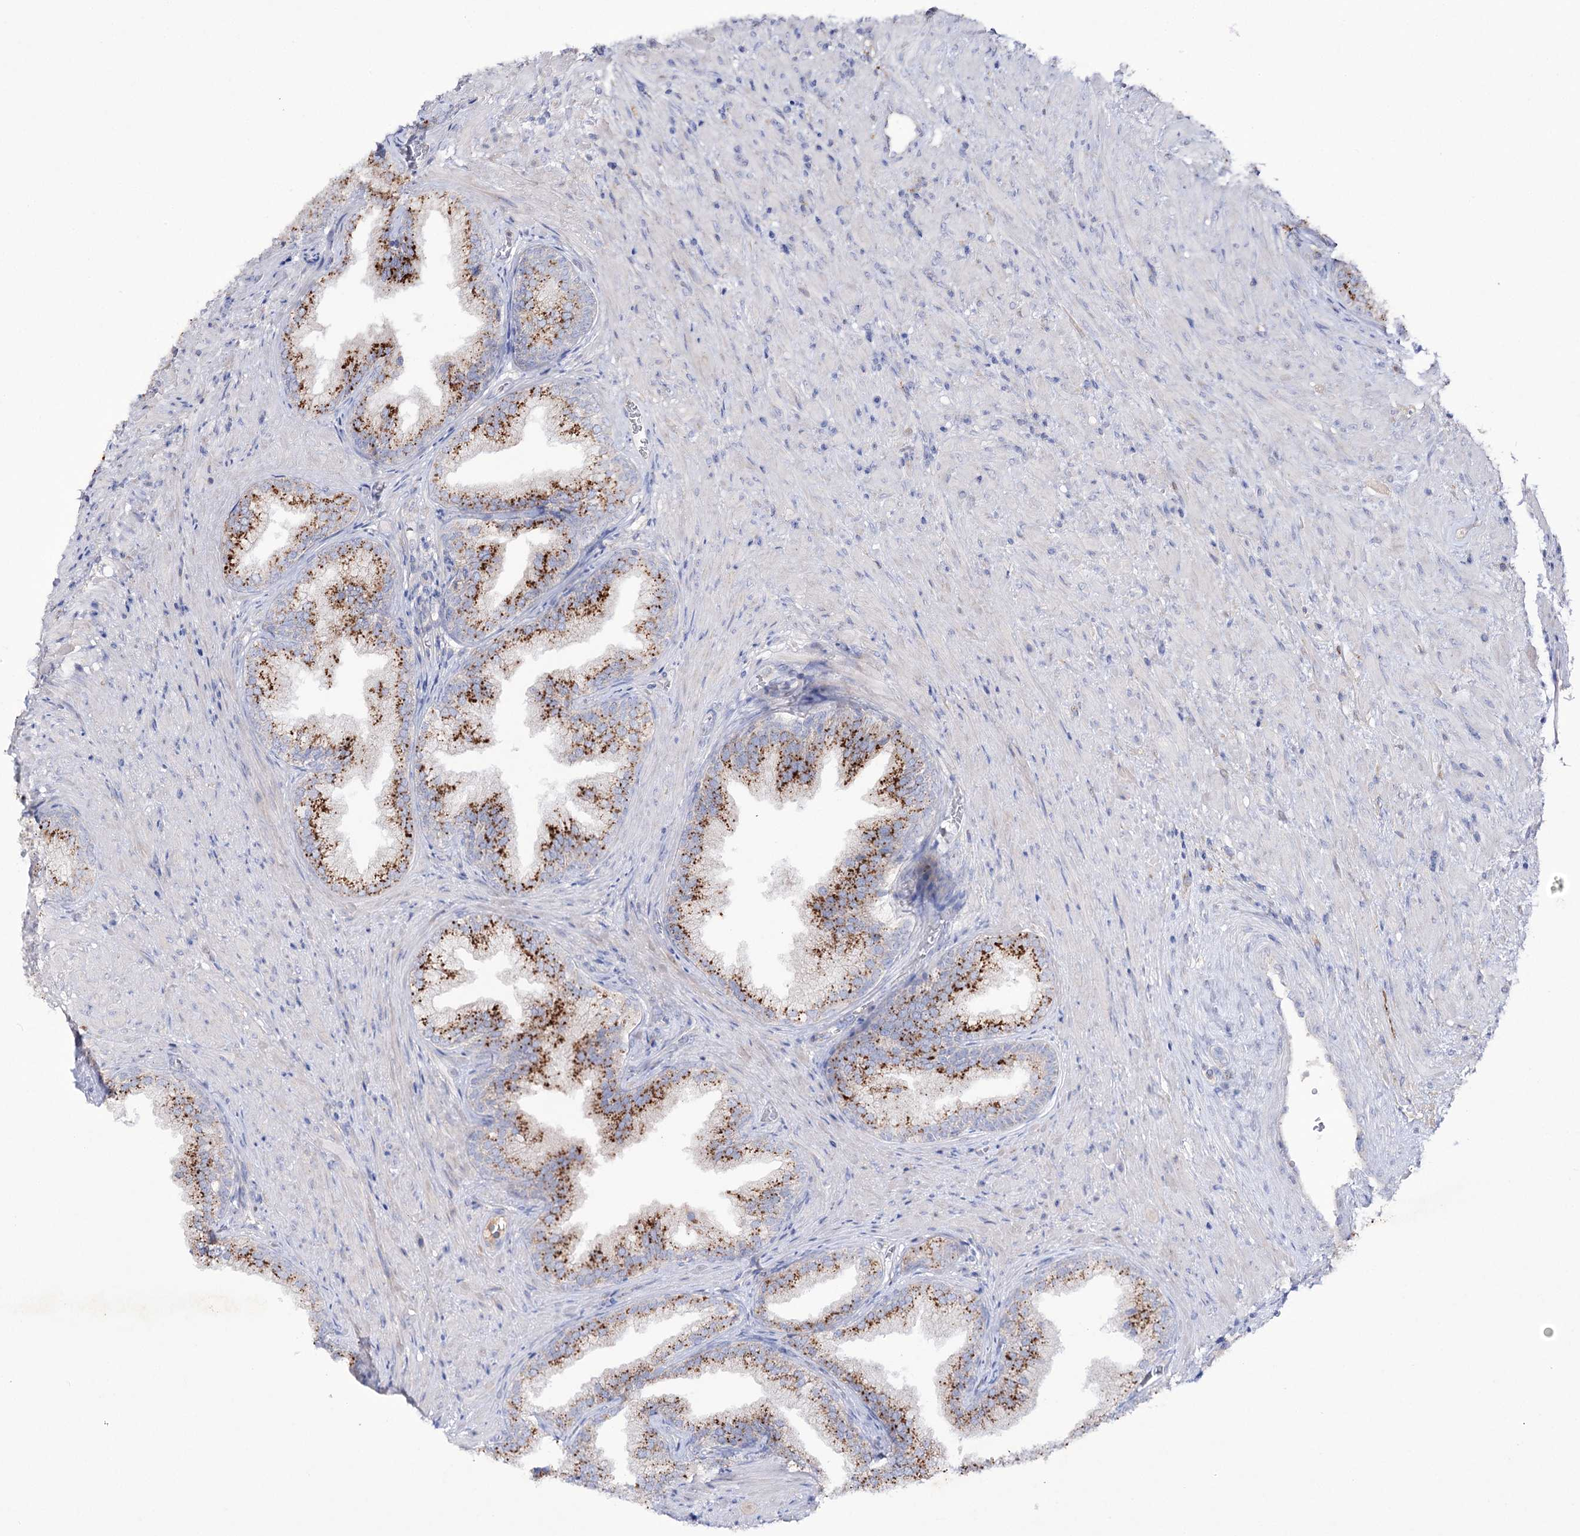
{"staining": {"intensity": "strong", "quantity": ">75%", "location": "cytoplasmic/membranous"}, "tissue": "prostate", "cell_type": "Glandular cells", "image_type": "normal", "snomed": [{"axis": "morphology", "description": "Normal tissue, NOS"}, {"axis": "topography", "description": "Prostate"}], "caption": "The image exhibits staining of benign prostate, revealing strong cytoplasmic/membranous protein expression (brown color) within glandular cells.", "gene": "NAGLU", "patient": {"sex": "male", "age": 76}}